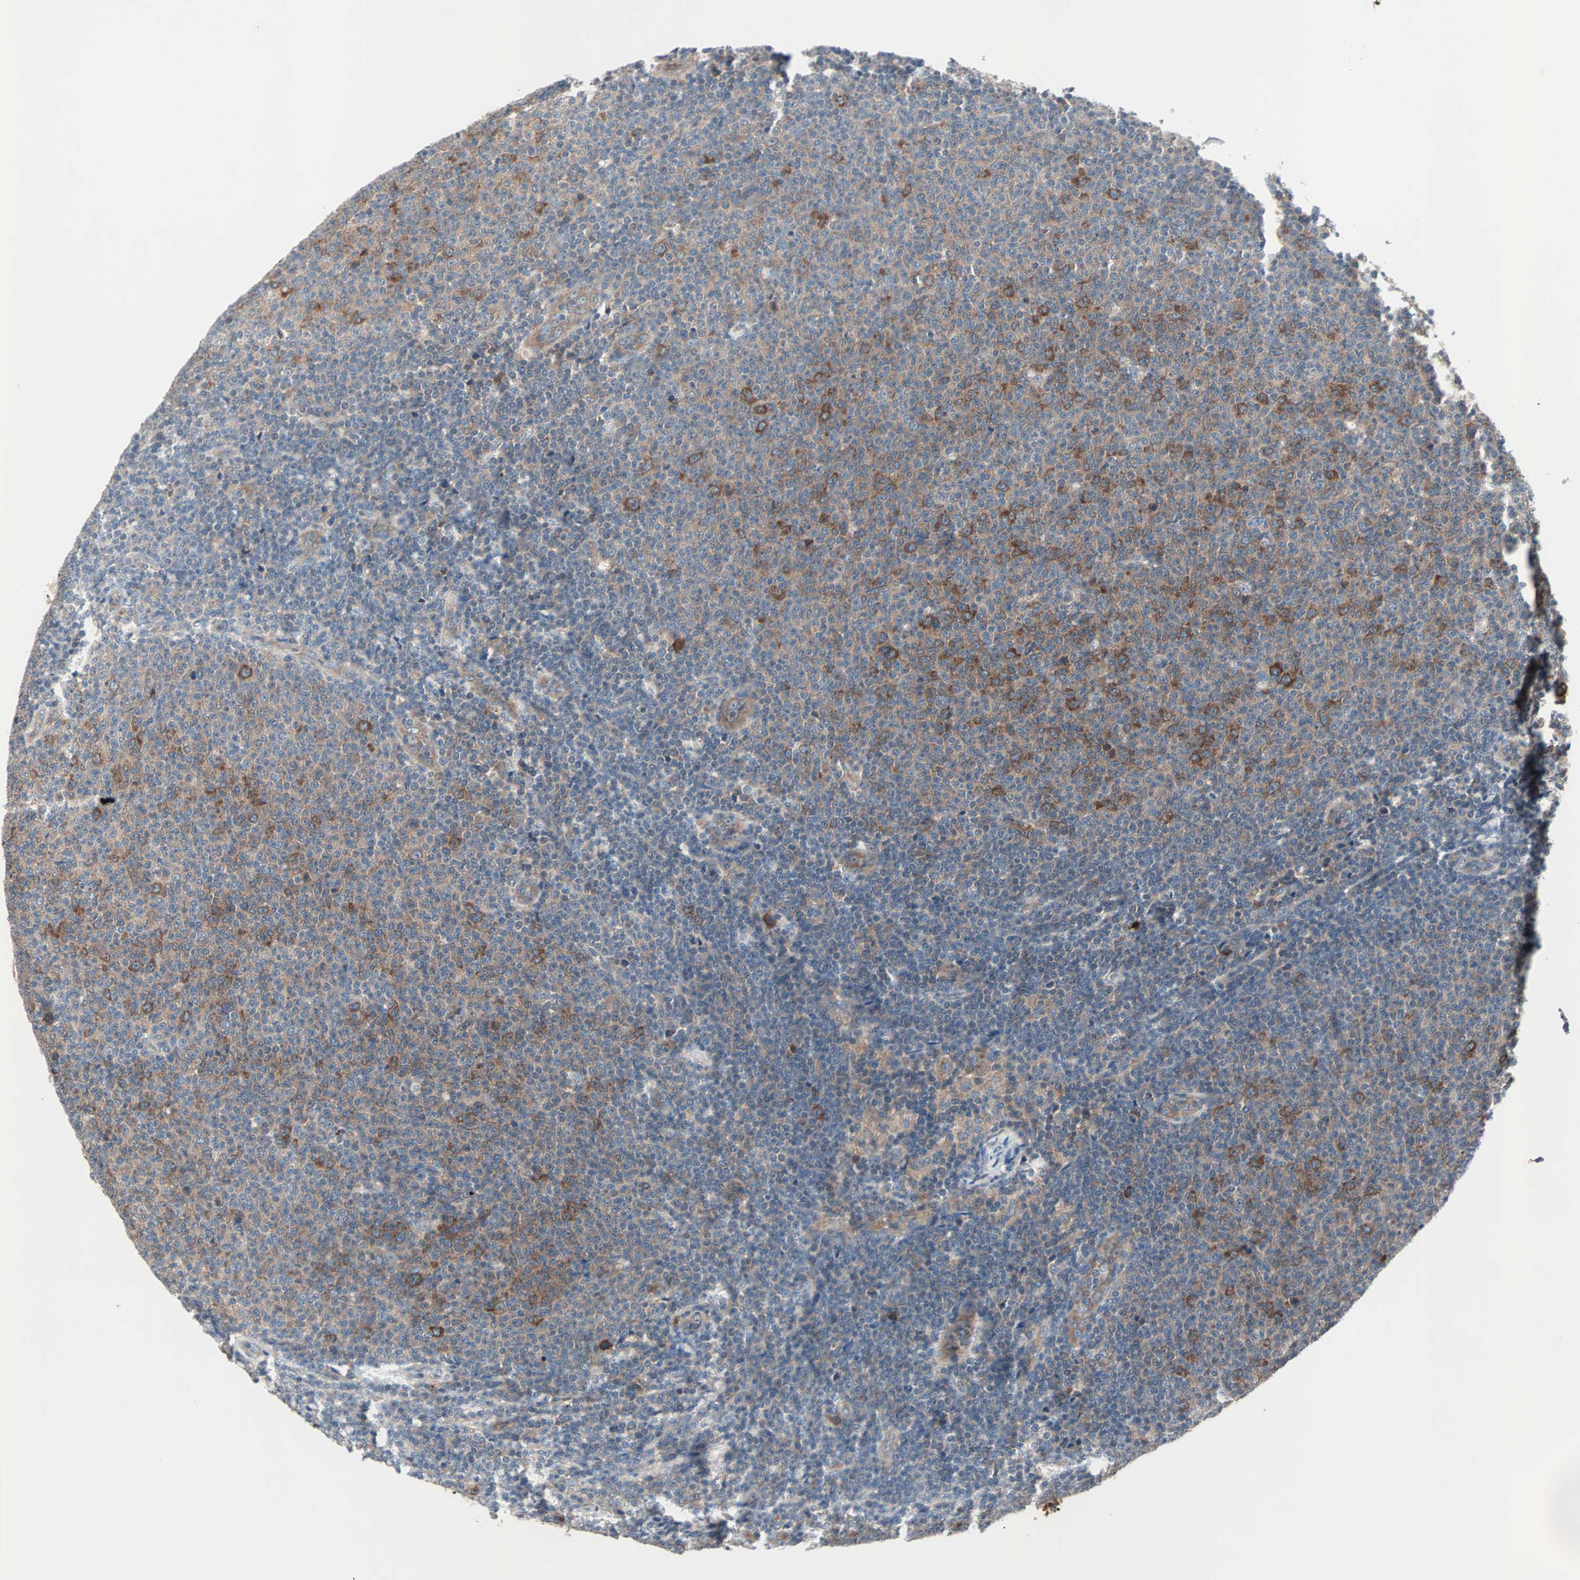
{"staining": {"intensity": "moderate", "quantity": "25%-75%", "location": "cytoplasmic/membranous"}, "tissue": "lymphoma", "cell_type": "Tumor cells", "image_type": "cancer", "snomed": [{"axis": "morphology", "description": "Malignant lymphoma, non-Hodgkin's type, Low grade"}, {"axis": "topography", "description": "Lymph node"}], "caption": "Protein expression analysis of human low-grade malignant lymphoma, non-Hodgkin's type reveals moderate cytoplasmic/membranous staining in about 25%-75% of tumor cells. (Stains: DAB in brown, nuclei in blue, Microscopy: brightfield microscopy at high magnification).", "gene": "CAD", "patient": {"sex": "male", "age": 66}}